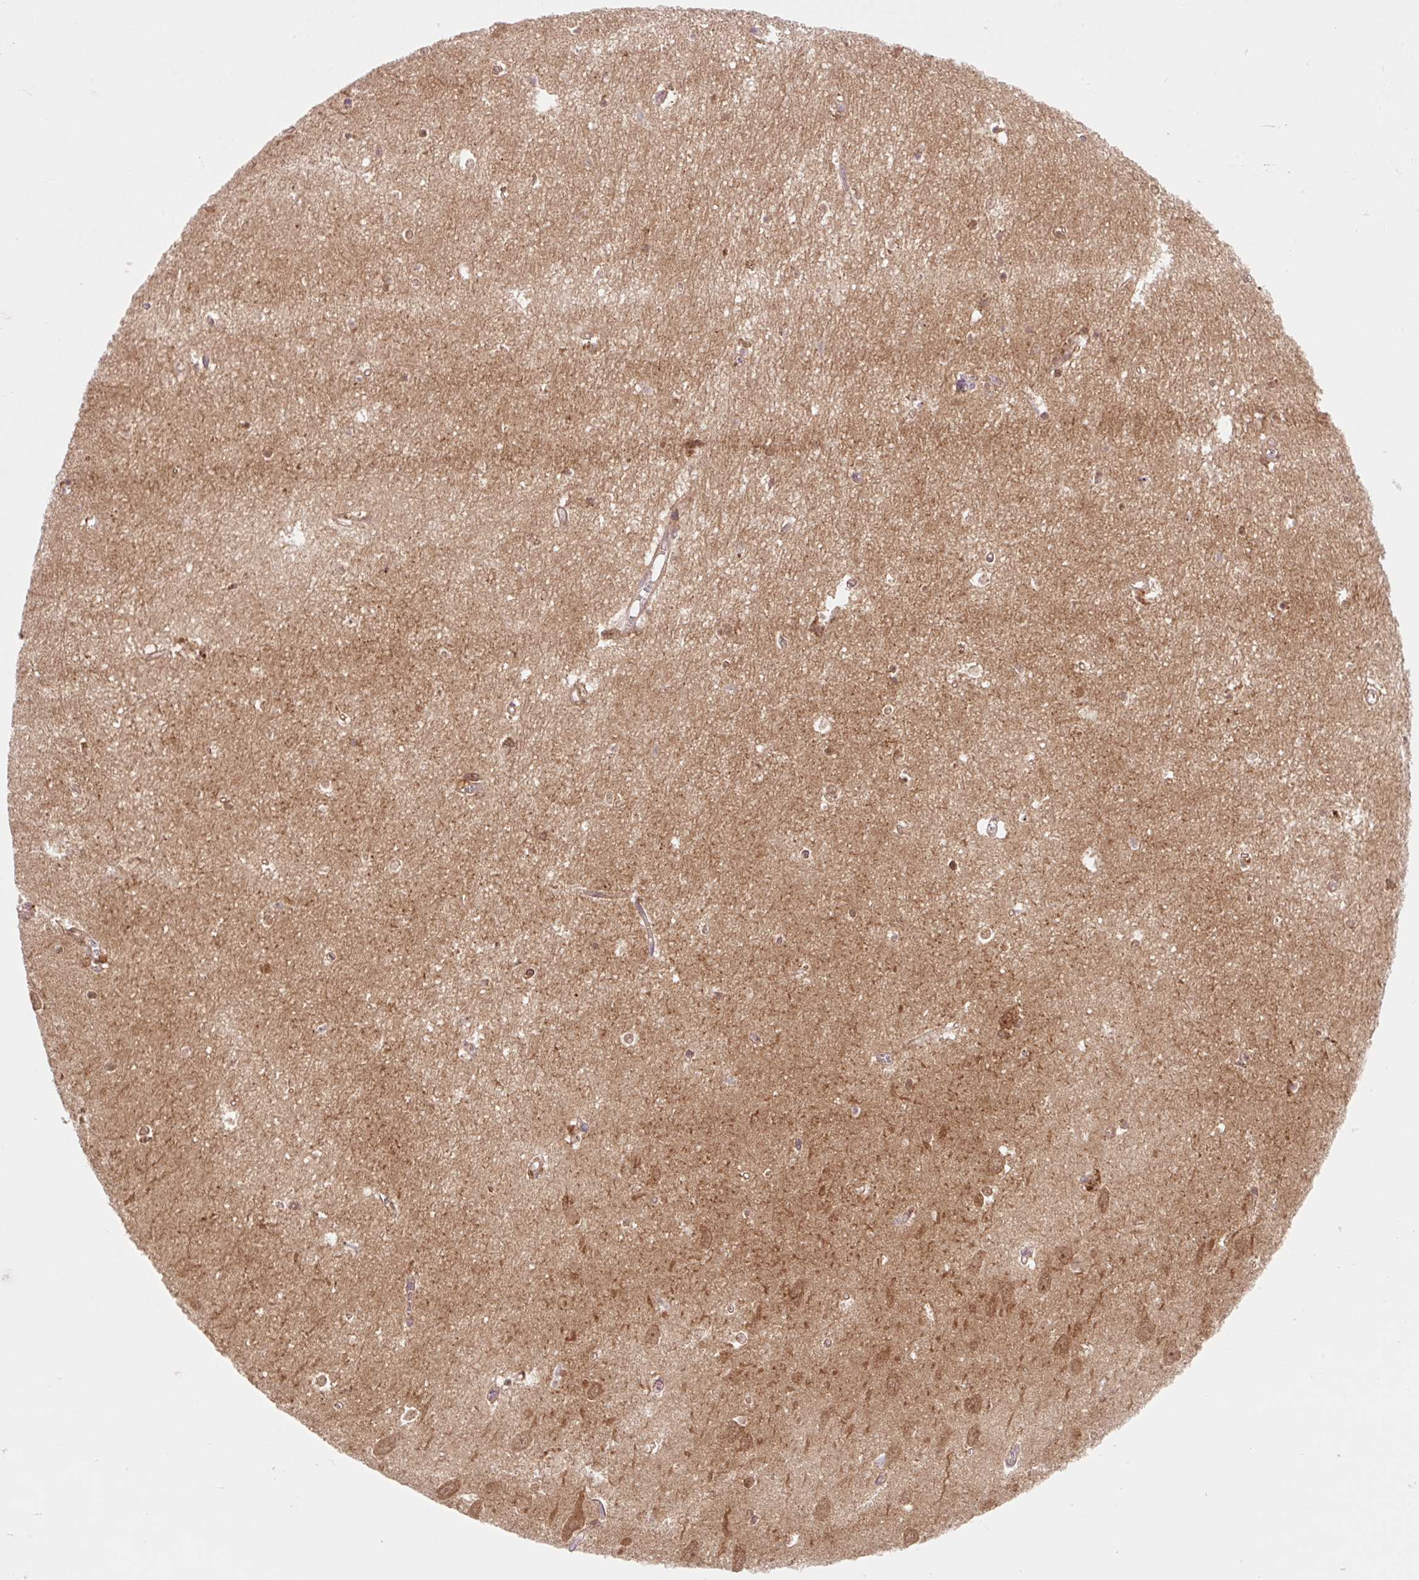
{"staining": {"intensity": "moderate", "quantity": "<25%", "location": "cytoplasmic/membranous"}, "tissue": "hippocampus", "cell_type": "Glial cells", "image_type": "normal", "snomed": [{"axis": "morphology", "description": "Normal tissue, NOS"}, {"axis": "topography", "description": "Hippocampus"}], "caption": "DAB immunohistochemical staining of benign hippocampus reveals moderate cytoplasmic/membranous protein expression in about <25% of glial cells.", "gene": "VPS4A", "patient": {"sex": "female", "age": 64}}